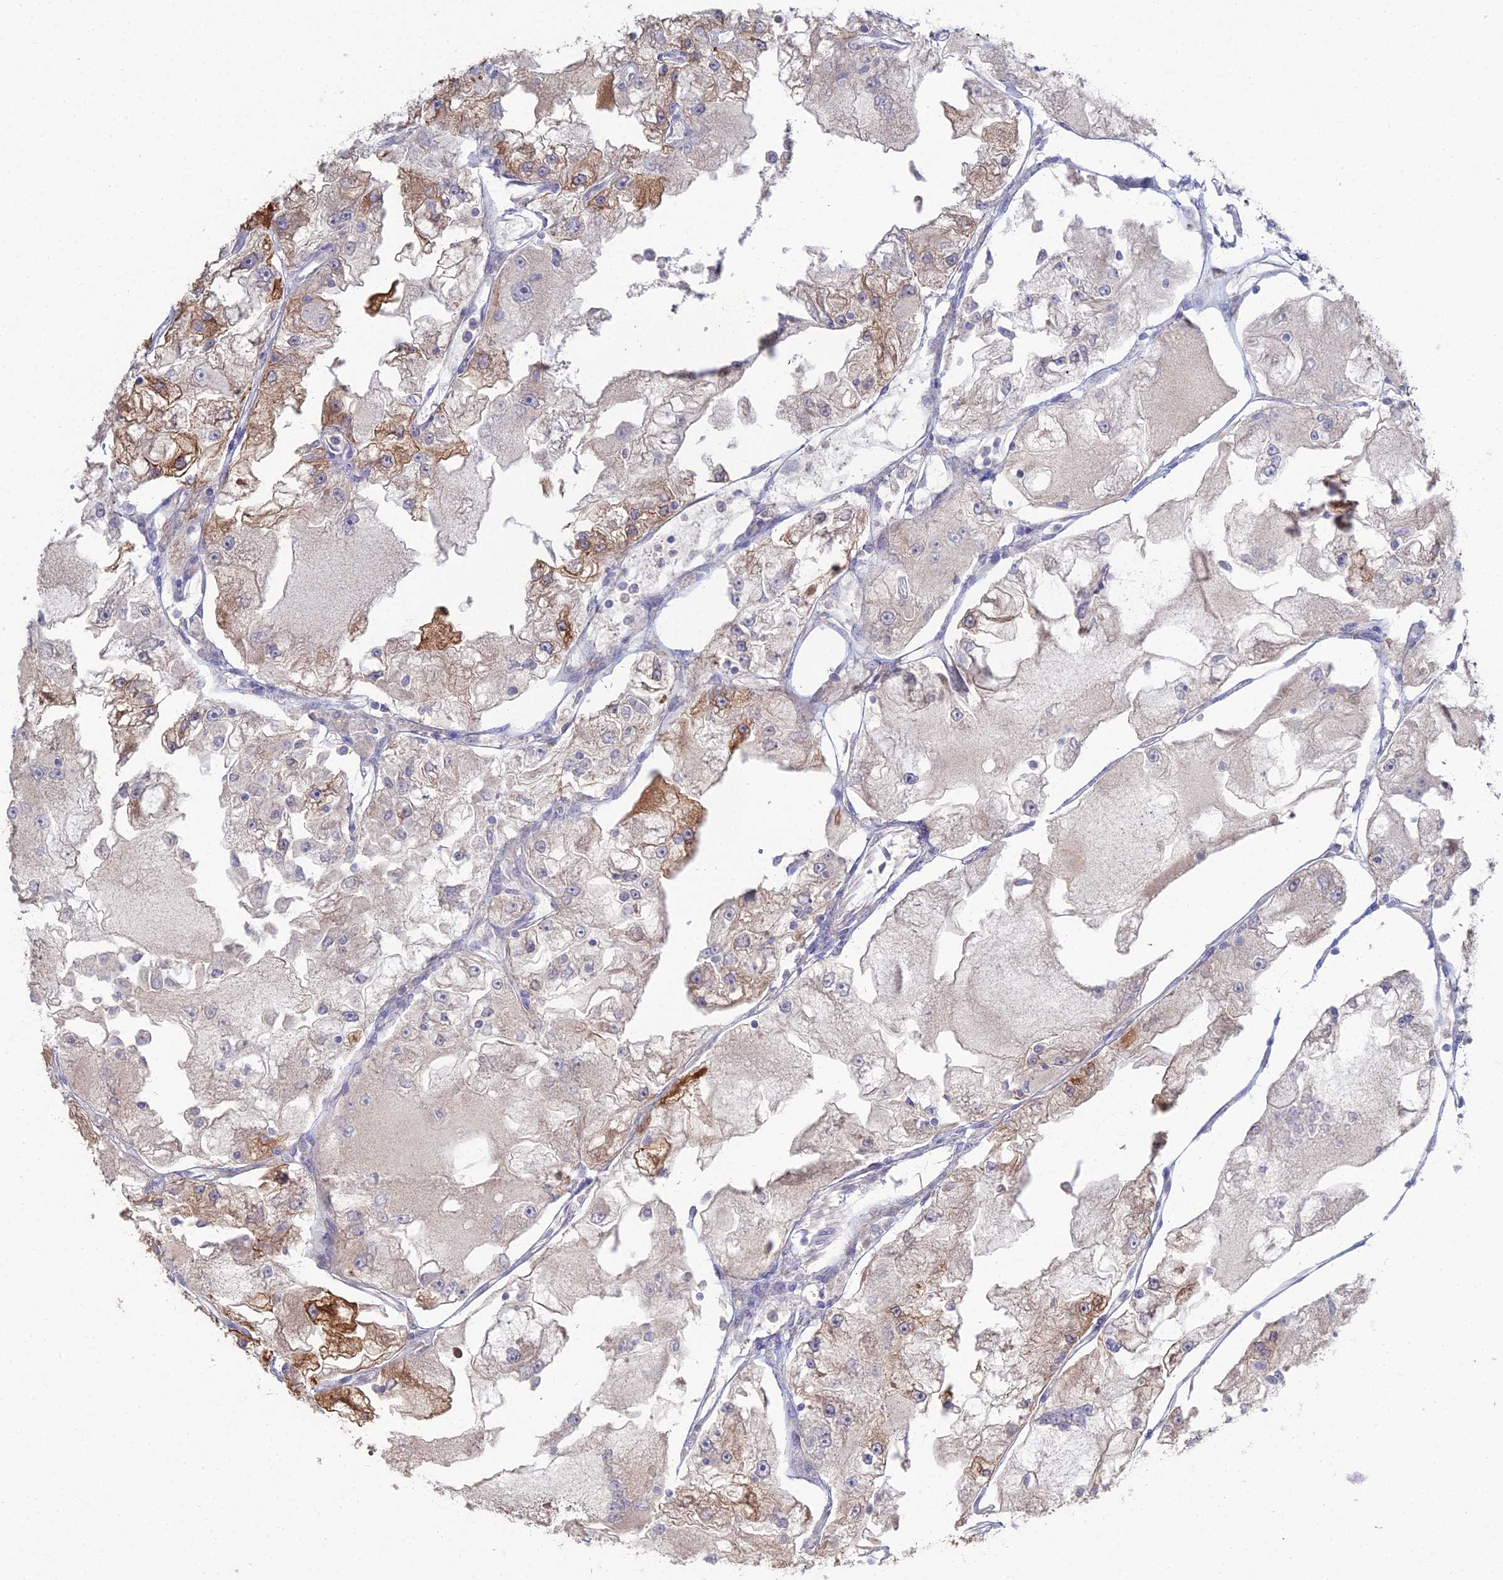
{"staining": {"intensity": "strong", "quantity": "25%-75%", "location": "cytoplasmic/membranous"}, "tissue": "renal cancer", "cell_type": "Tumor cells", "image_type": "cancer", "snomed": [{"axis": "morphology", "description": "Adenocarcinoma, NOS"}, {"axis": "topography", "description": "Kidney"}], "caption": "Protein staining of renal cancer tissue exhibits strong cytoplasmic/membranous staining in approximately 25%-75% of tumor cells.", "gene": "TRAPPC6A", "patient": {"sex": "female", "age": 72}}